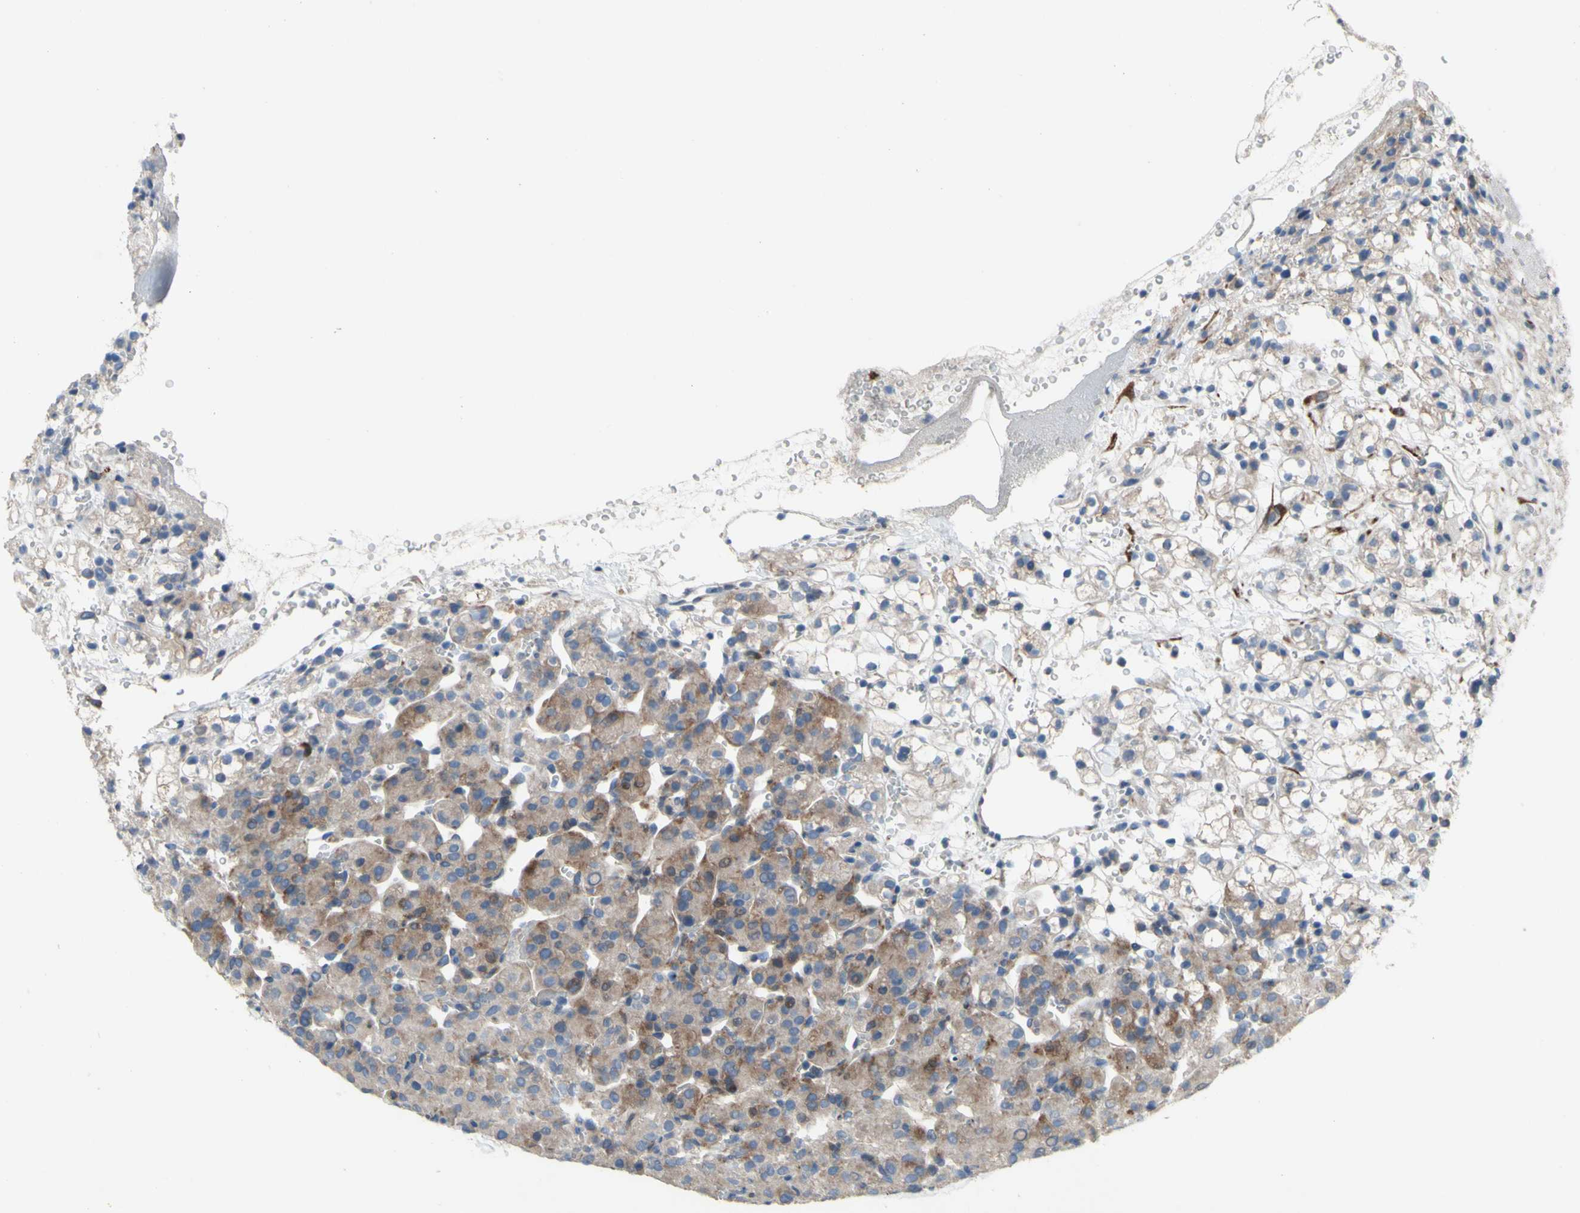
{"staining": {"intensity": "moderate", "quantity": ">75%", "location": "cytoplasmic/membranous"}, "tissue": "renal cancer", "cell_type": "Tumor cells", "image_type": "cancer", "snomed": [{"axis": "morphology", "description": "Adenocarcinoma, NOS"}, {"axis": "topography", "description": "Kidney"}], "caption": "Protein expression analysis of human adenocarcinoma (renal) reveals moderate cytoplasmic/membranous expression in approximately >75% of tumor cells.", "gene": "CDCP1", "patient": {"sex": "male", "age": 61}}